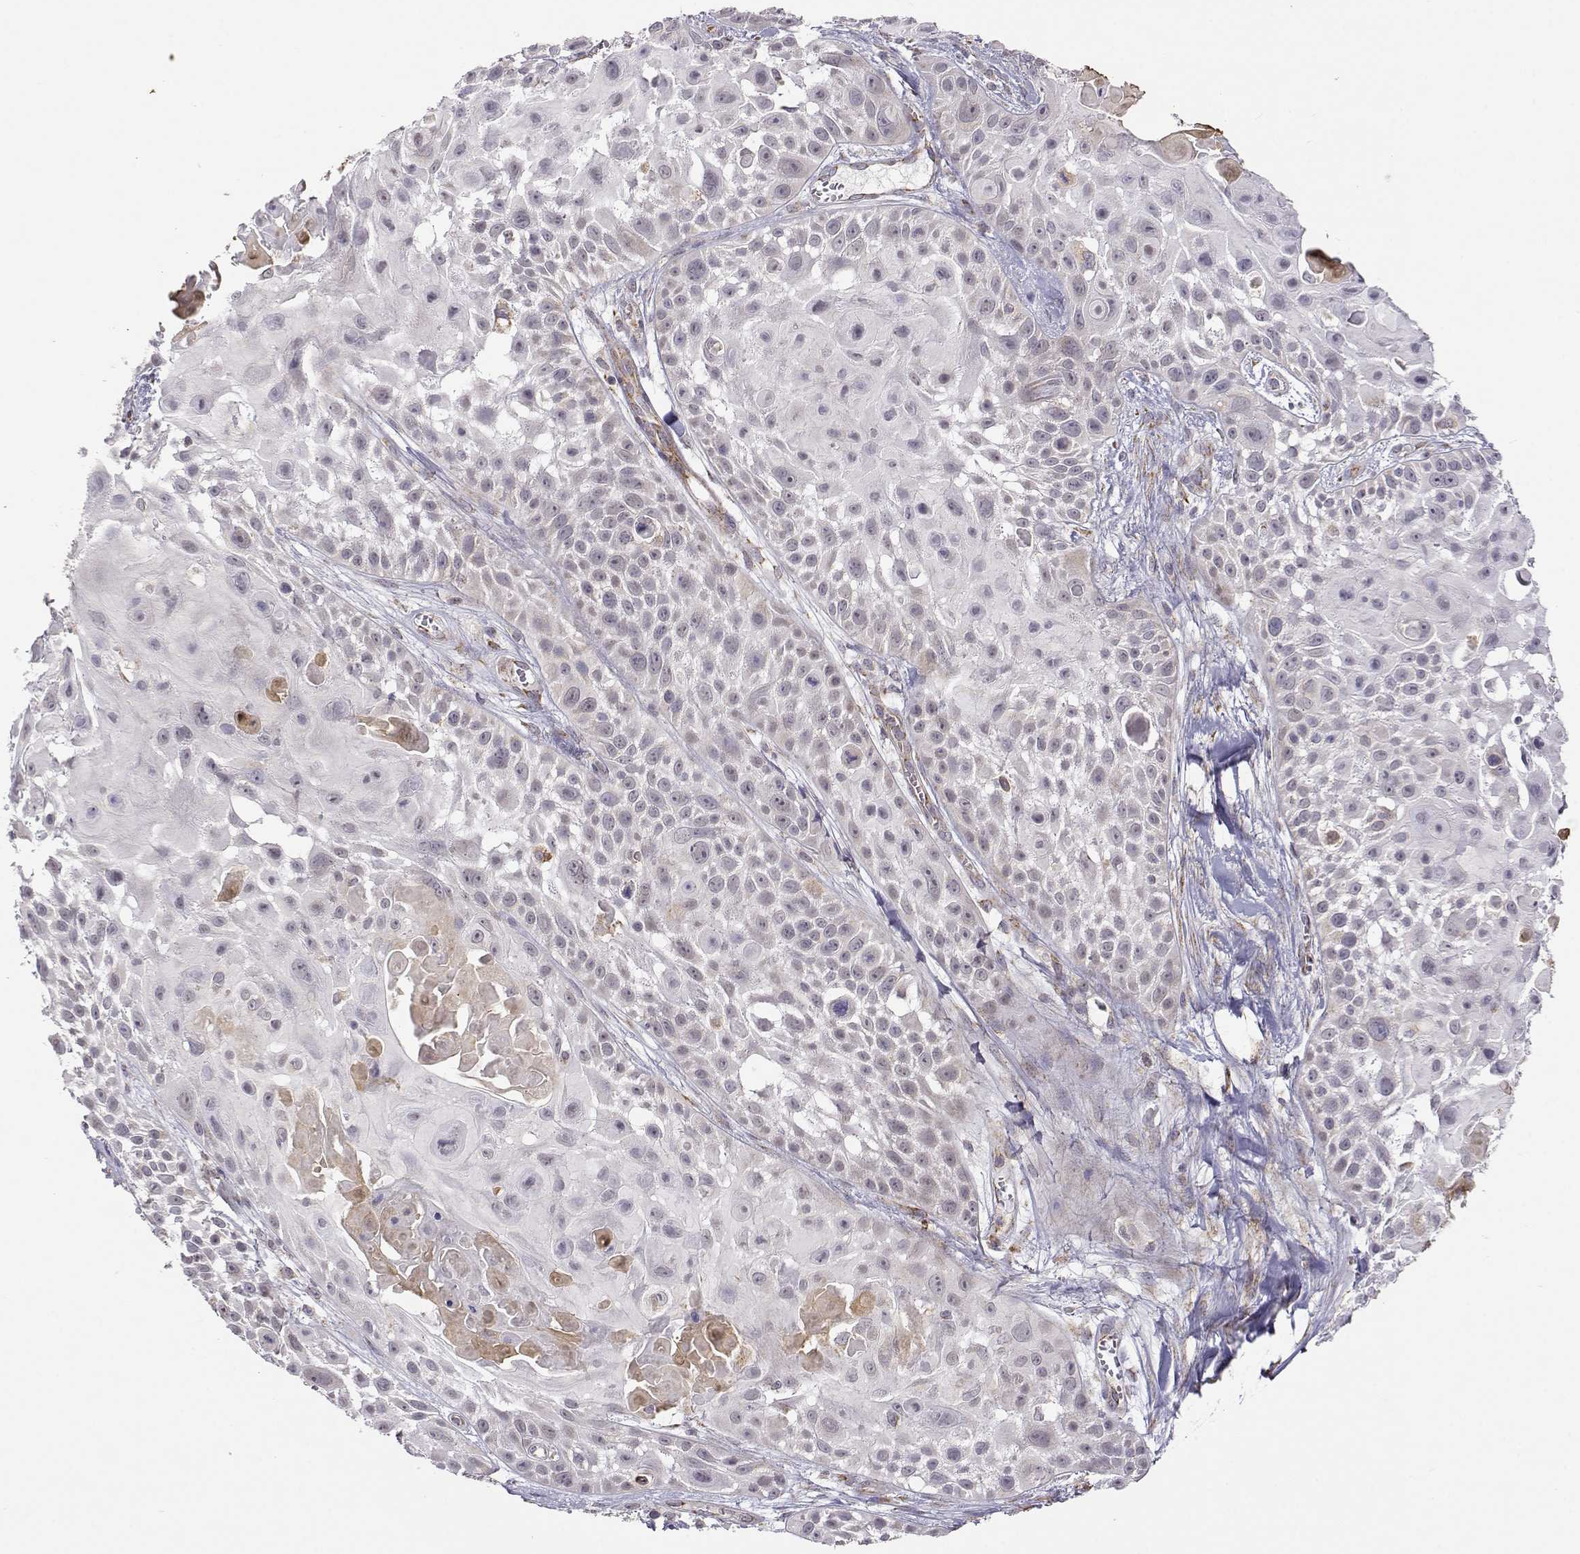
{"staining": {"intensity": "negative", "quantity": "none", "location": "none"}, "tissue": "skin cancer", "cell_type": "Tumor cells", "image_type": "cancer", "snomed": [{"axis": "morphology", "description": "Squamous cell carcinoma, NOS"}, {"axis": "topography", "description": "Skin"}, {"axis": "topography", "description": "Anal"}], "caption": "Tumor cells show no significant expression in squamous cell carcinoma (skin).", "gene": "EXOG", "patient": {"sex": "female", "age": 75}}